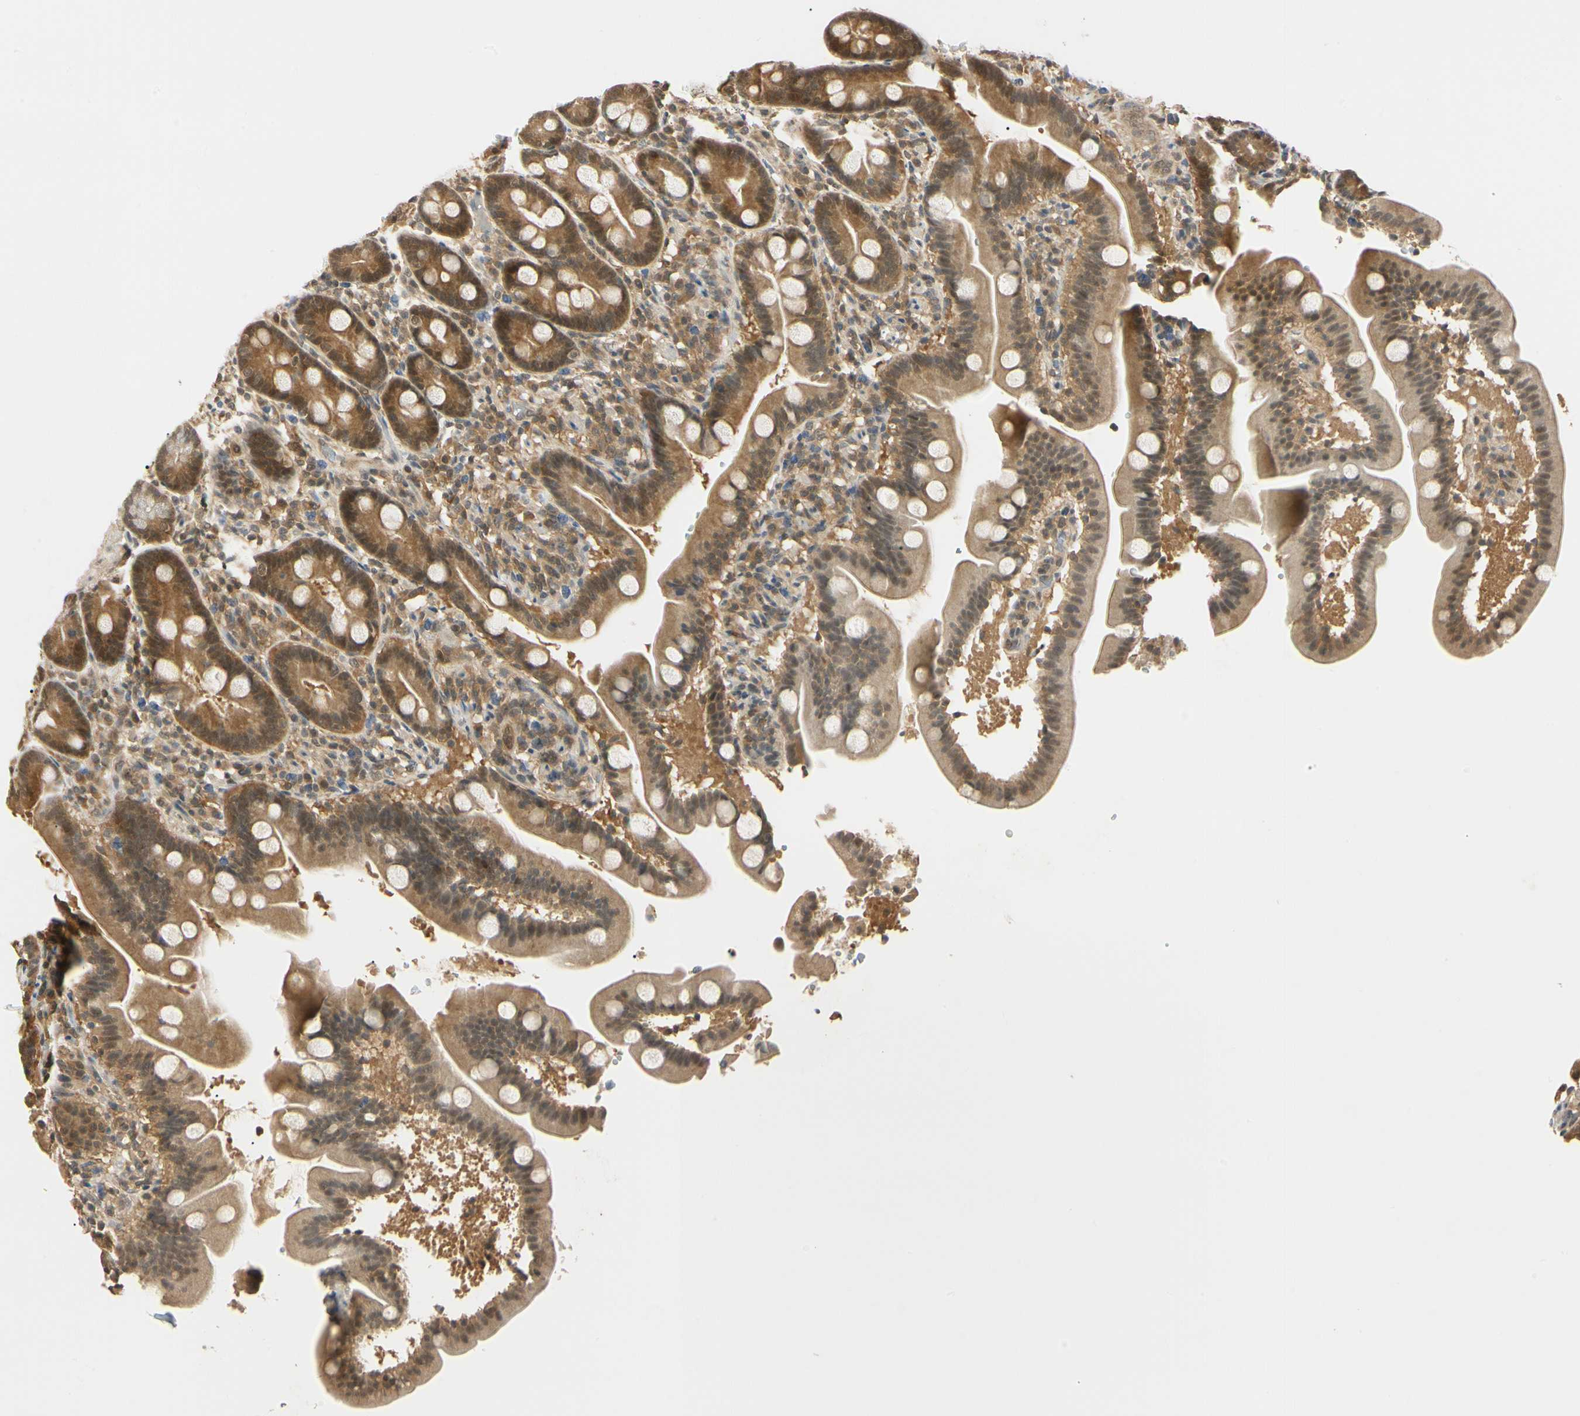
{"staining": {"intensity": "moderate", "quantity": ">75%", "location": "cytoplasmic/membranous,nuclear"}, "tissue": "duodenum", "cell_type": "Glandular cells", "image_type": "normal", "snomed": [{"axis": "morphology", "description": "Normal tissue, NOS"}, {"axis": "topography", "description": "Duodenum"}], "caption": "Immunohistochemical staining of unremarkable human duodenum exhibits >75% levels of moderate cytoplasmic/membranous,nuclear protein expression in about >75% of glandular cells. (Brightfield microscopy of DAB IHC at high magnification).", "gene": "UBE2Z", "patient": {"sex": "male", "age": 54}}